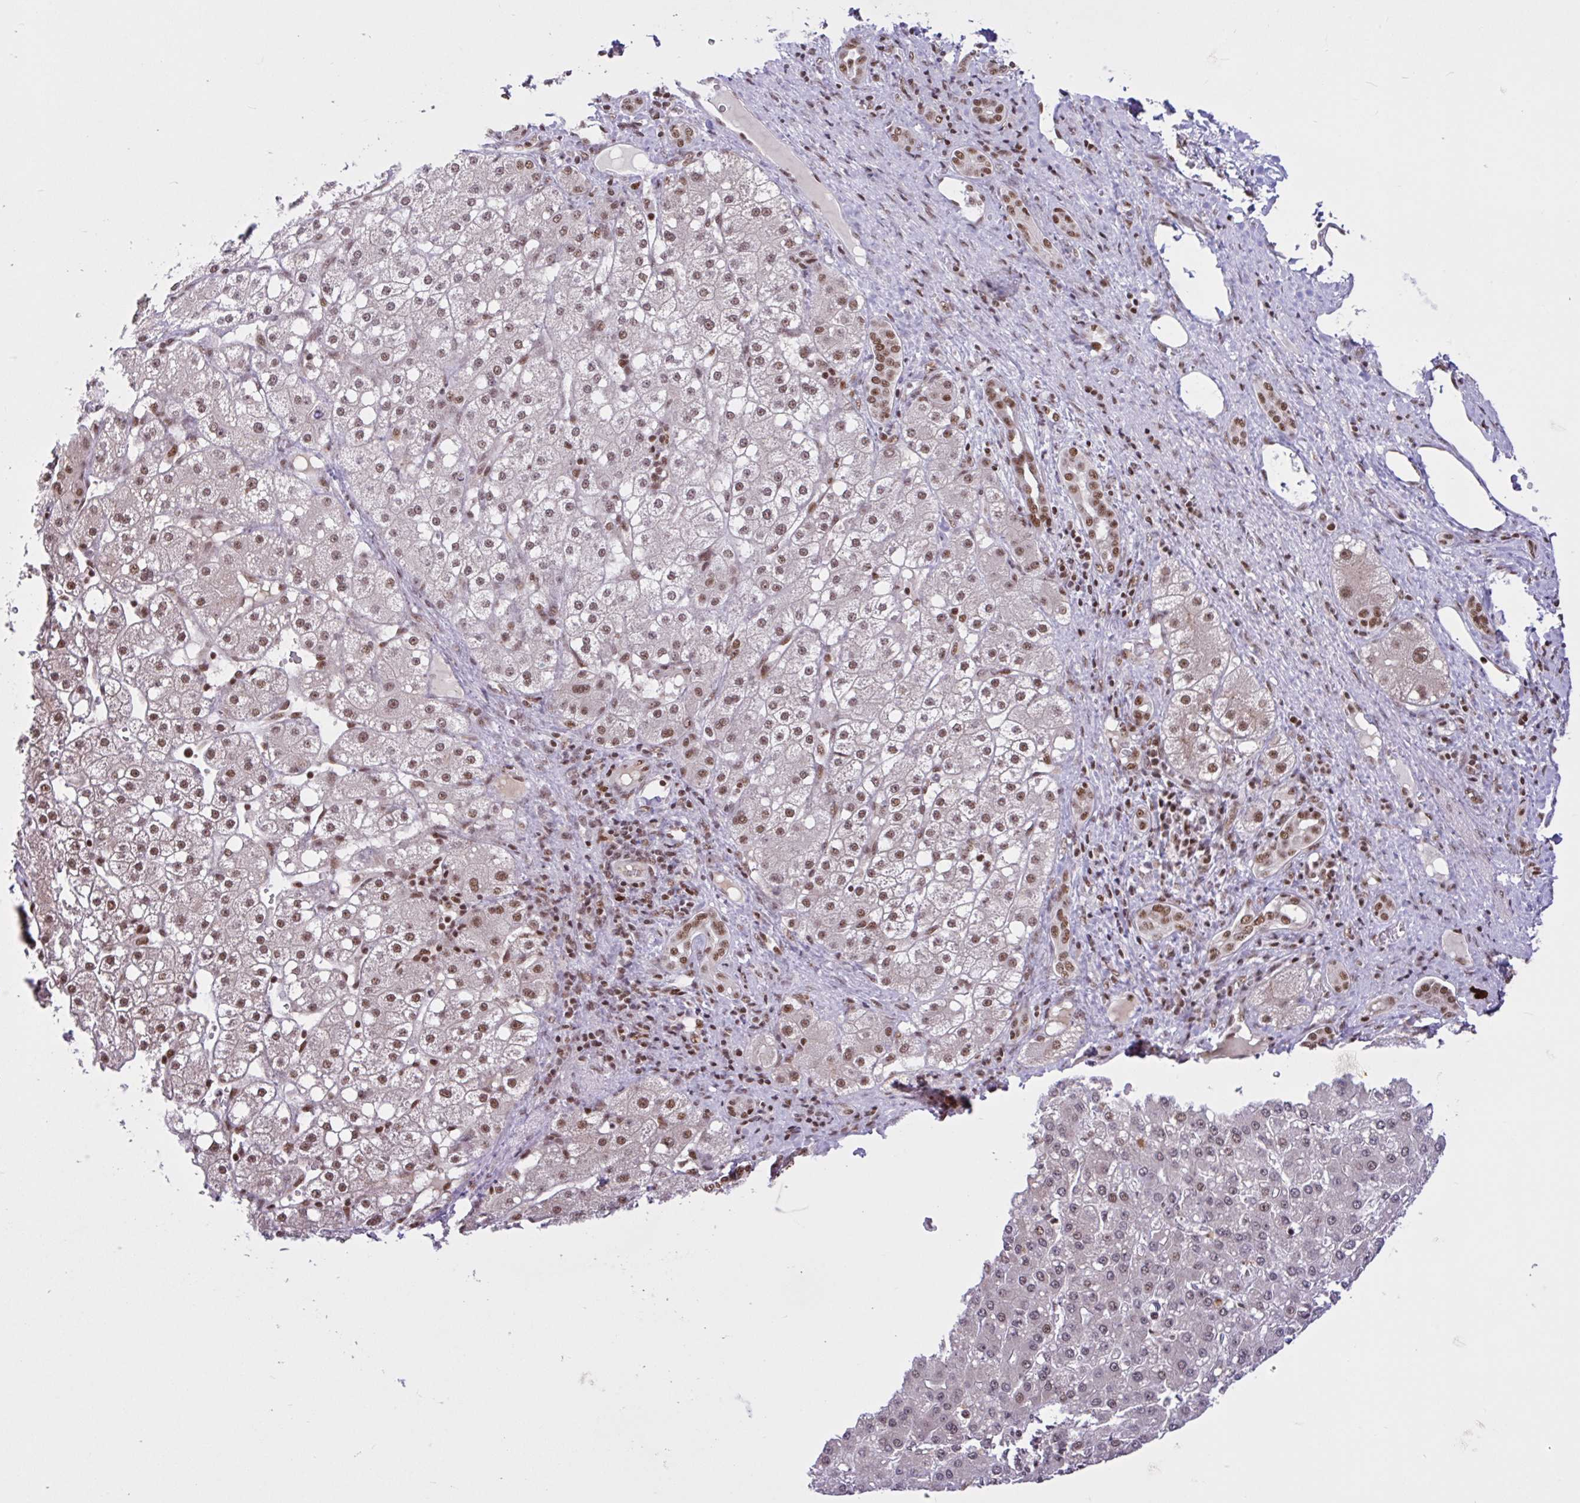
{"staining": {"intensity": "moderate", "quantity": ">75%", "location": "nuclear"}, "tissue": "liver cancer", "cell_type": "Tumor cells", "image_type": "cancer", "snomed": [{"axis": "morphology", "description": "Carcinoma, Hepatocellular, NOS"}, {"axis": "topography", "description": "Liver"}], "caption": "About >75% of tumor cells in liver cancer (hepatocellular carcinoma) show moderate nuclear protein positivity as visualized by brown immunohistochemical staining.", "gene": "CCDC12", "patient": {"sex": "male", "age": 67}}